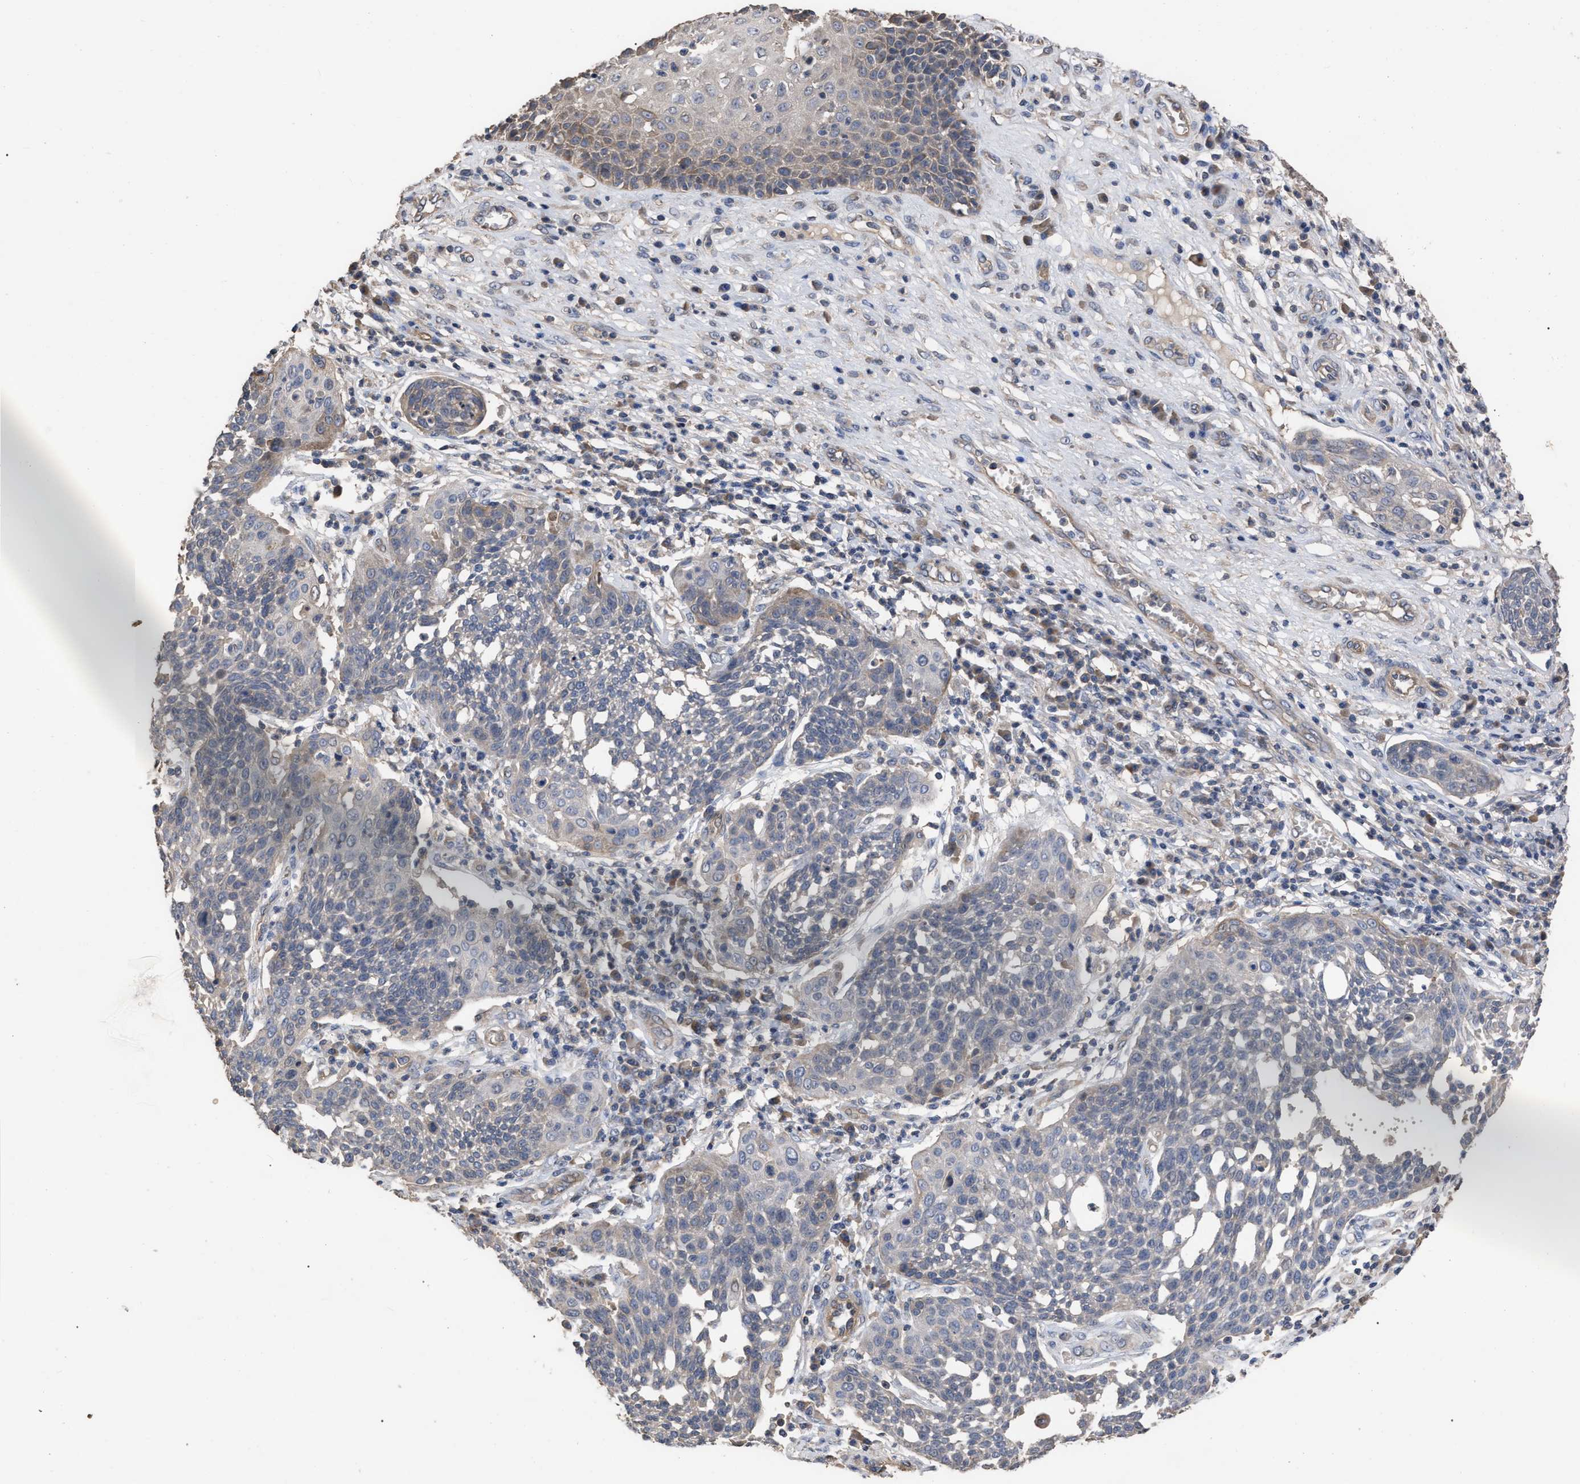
{"staining": {"intensity": "weak", "quantity": "<25%", "location": "cytoplasmic/membranous"}, "tissue": "cervical cancer", "cell_type": "Tumor cells", "image_type": "cancer", "snomed": [{"axis": "morphology", "description": "Squamous cell carcinoma, NOS"}, {"axis": "topography", "description": "Cervix"}], "caption": "Immunohistochemistry image of human cervical cancer stained for a protein (brown), which demonstrates no staining in tumor cells. The staining is performed using DAB brown chromogen with nuclei counter-stained in using hematoxylin.", "gene": "BTN2A1", "patient": {"sex": "female", "age": 34}}